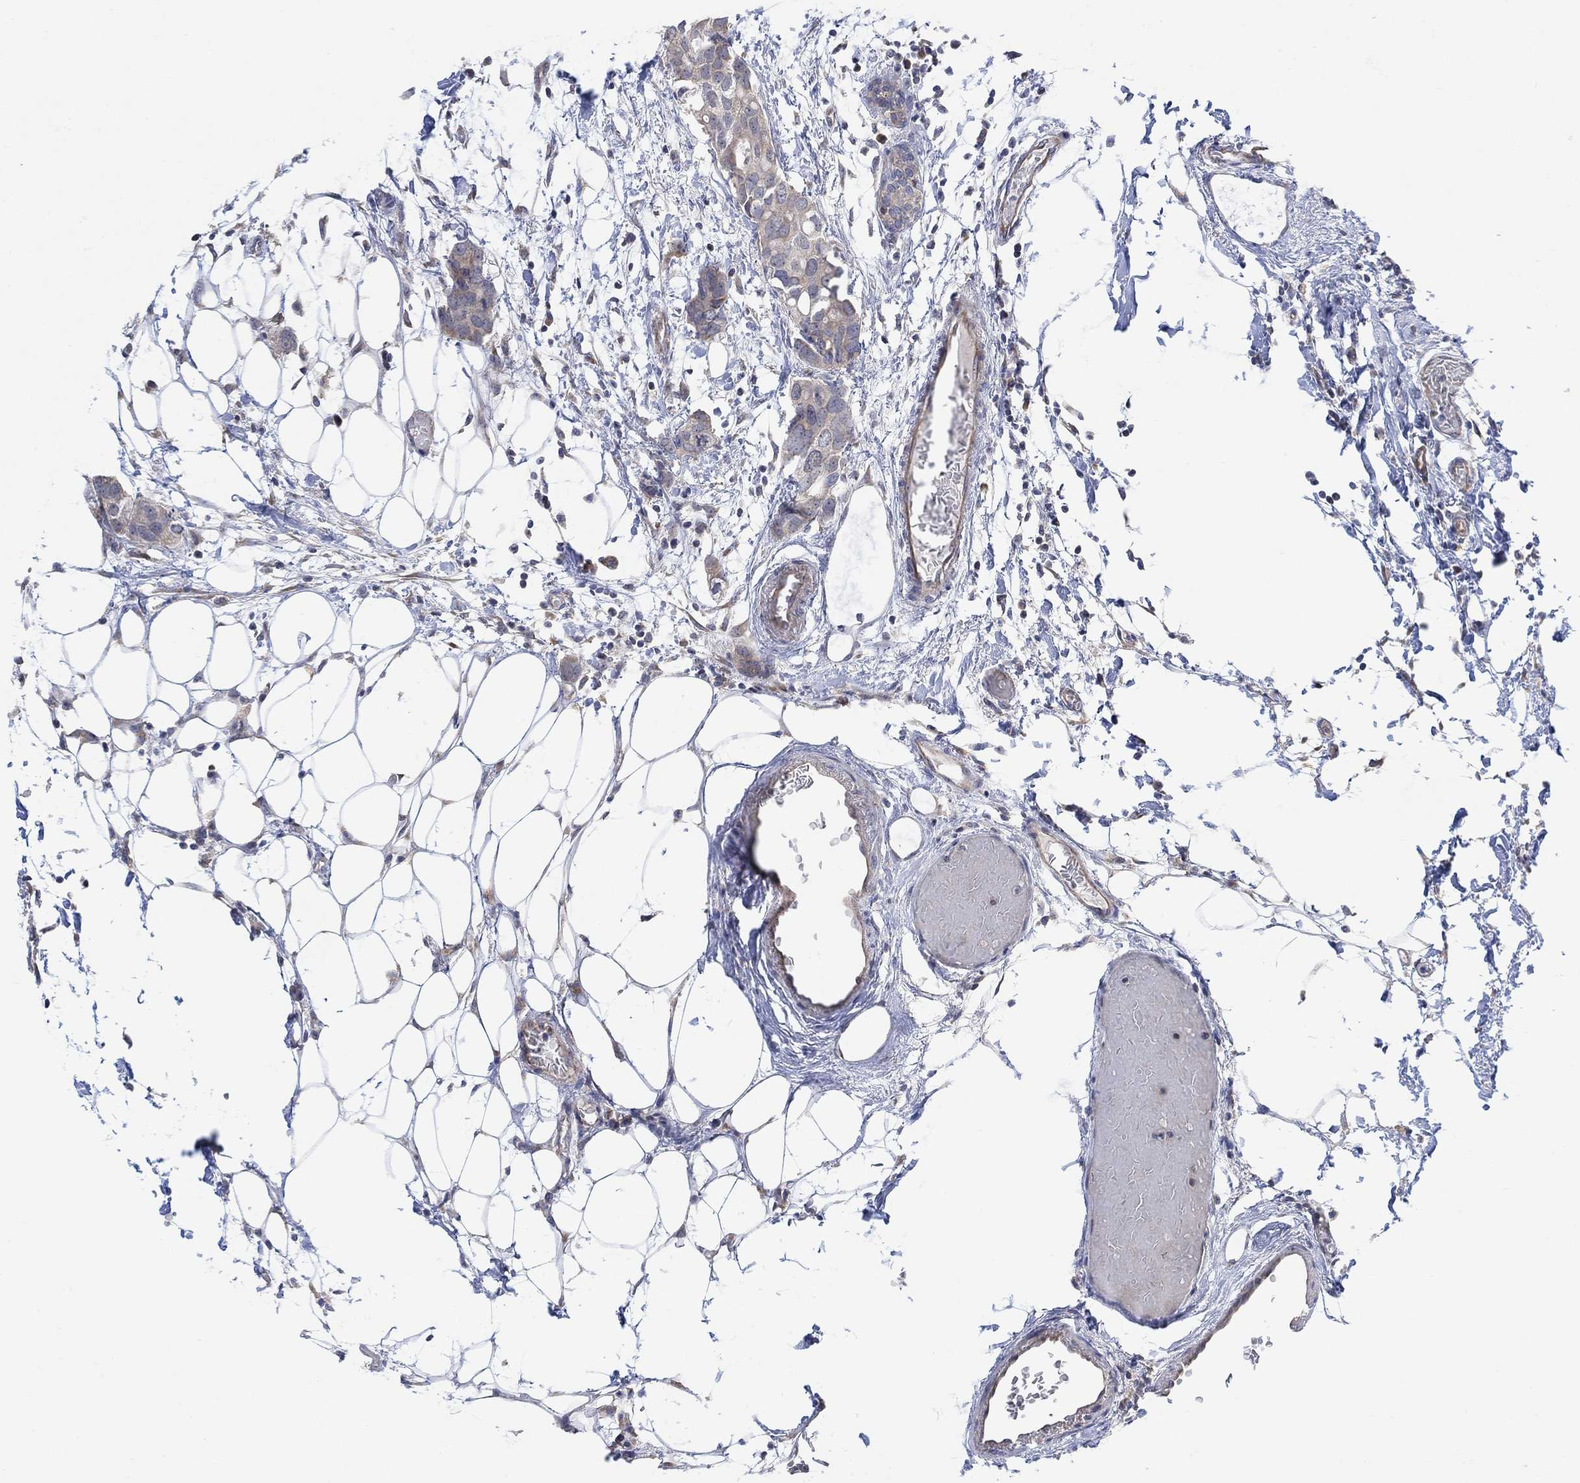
{"staining": {"intensity": "weak", "quantity": "25%-75%", "location": "cytoplasmic/membranous"}, "tissue": "breast cancer", "cell_type": "Tumor cells", "image_type": "cancer", "snomed": [{"axis": "morphology", "description": "Duct carcinoma"}, {"axis": "topography", "description": "Breast"}], "caption": "An IHC micrograph of neoplastic tissue is shown. Protein staining in brown labels weak cytoplasmic/membranous positivity in breast infiltrating ductal carcinoma within tumor cells. The protein of interest is stained brown, and the nuclei are stained in blue (DAB (3,3'-diaminobenzidine) IHC with brightfield microscopy, high magnification).", "gene": "CNTF", "patient": {"sex": "female", "age": 83}}